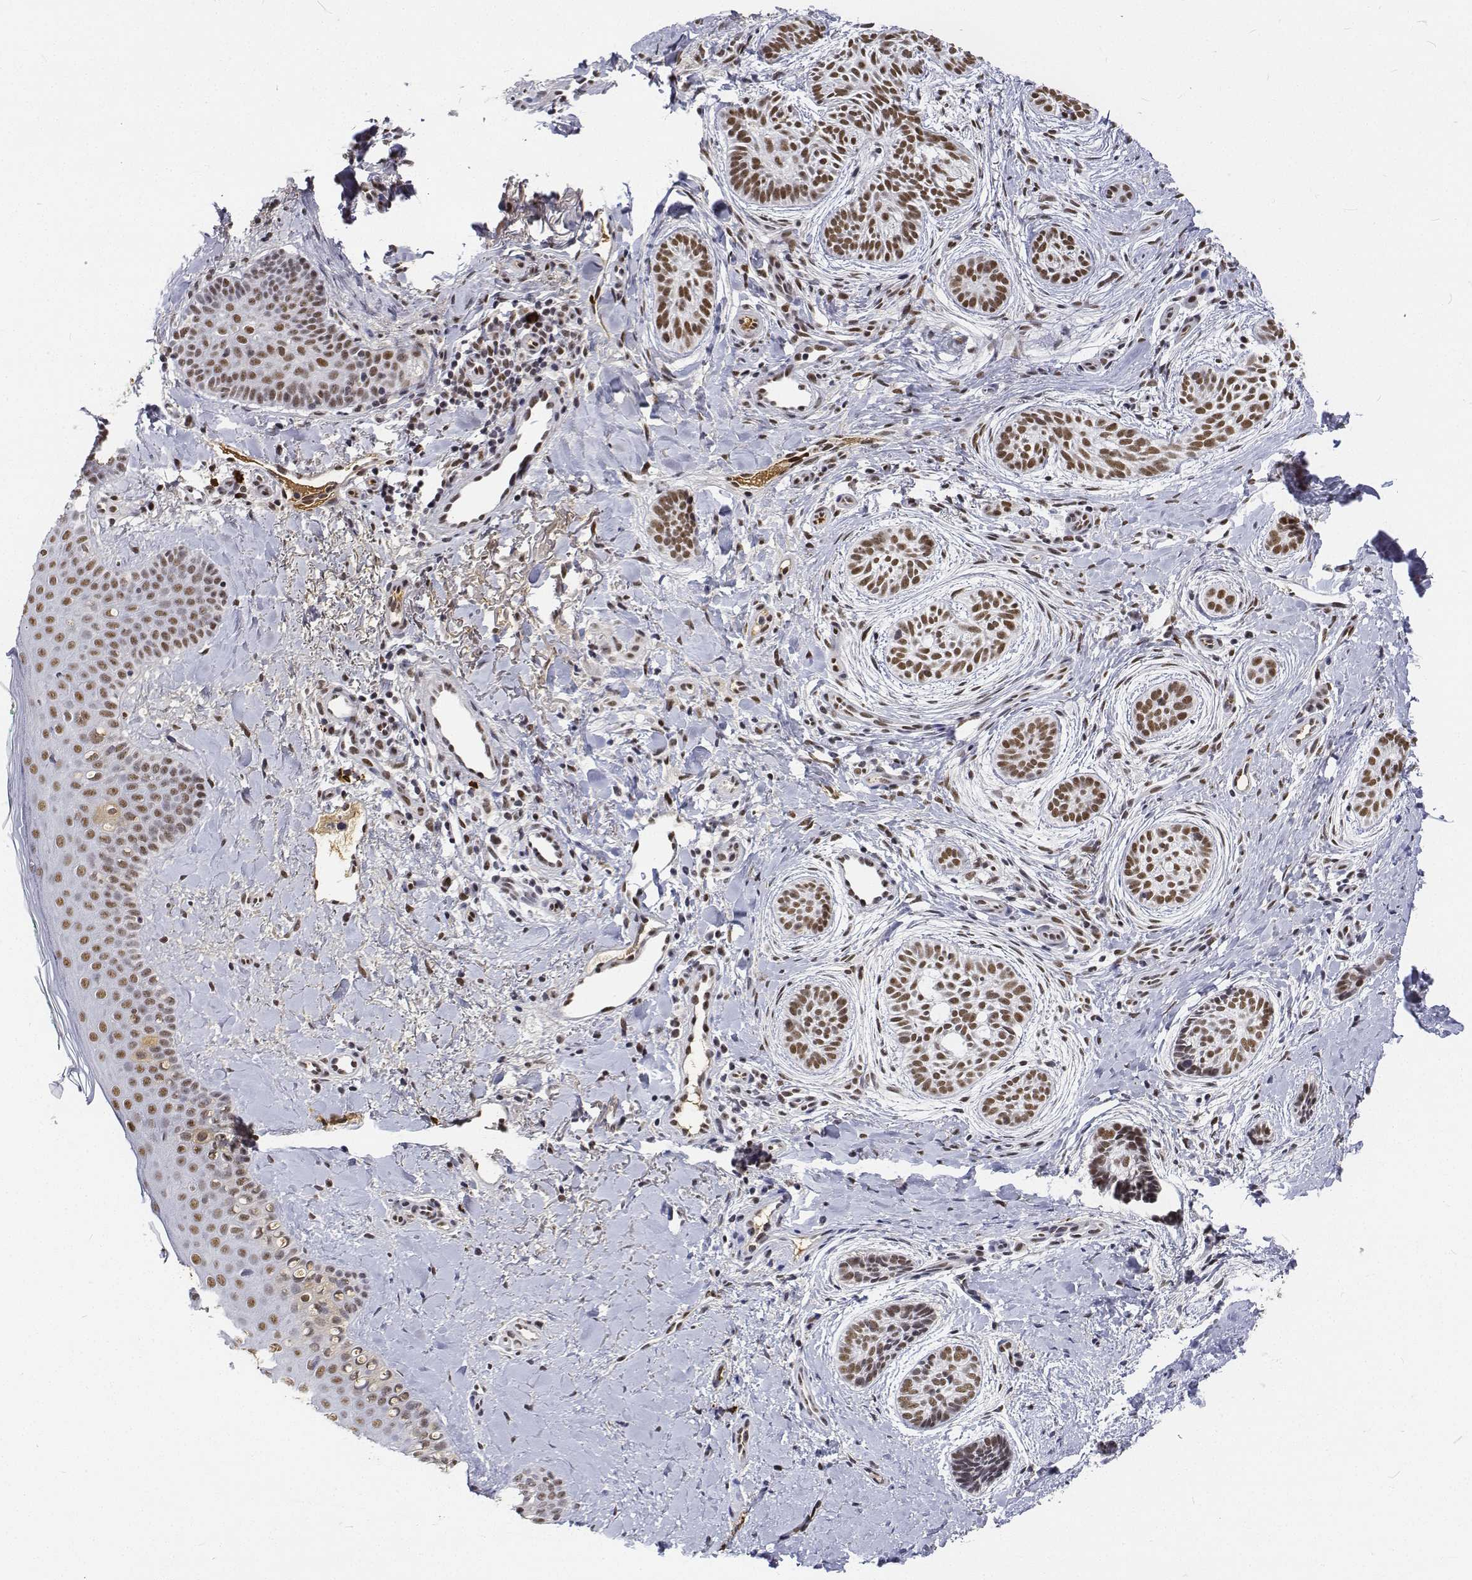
{"staining": {"intensity": "moderate", "quantity": ">75%", "location": "nuclear"}, "tissue": "skin cancer", "cell_type": "Tumor cells", "image_type": "cancer", "snomed": [{"axis": "morphology", "description": "Basal cell carcinoma"}, {"axis": "topography", "description": "Skin"}], "caption": "An image of human skin basal cell carcinoma stained for a protein displays moderate nuclear brown staining in tumor cells.", "gene": "ATRX", "patient": {"sex": "male", "age": 63}}